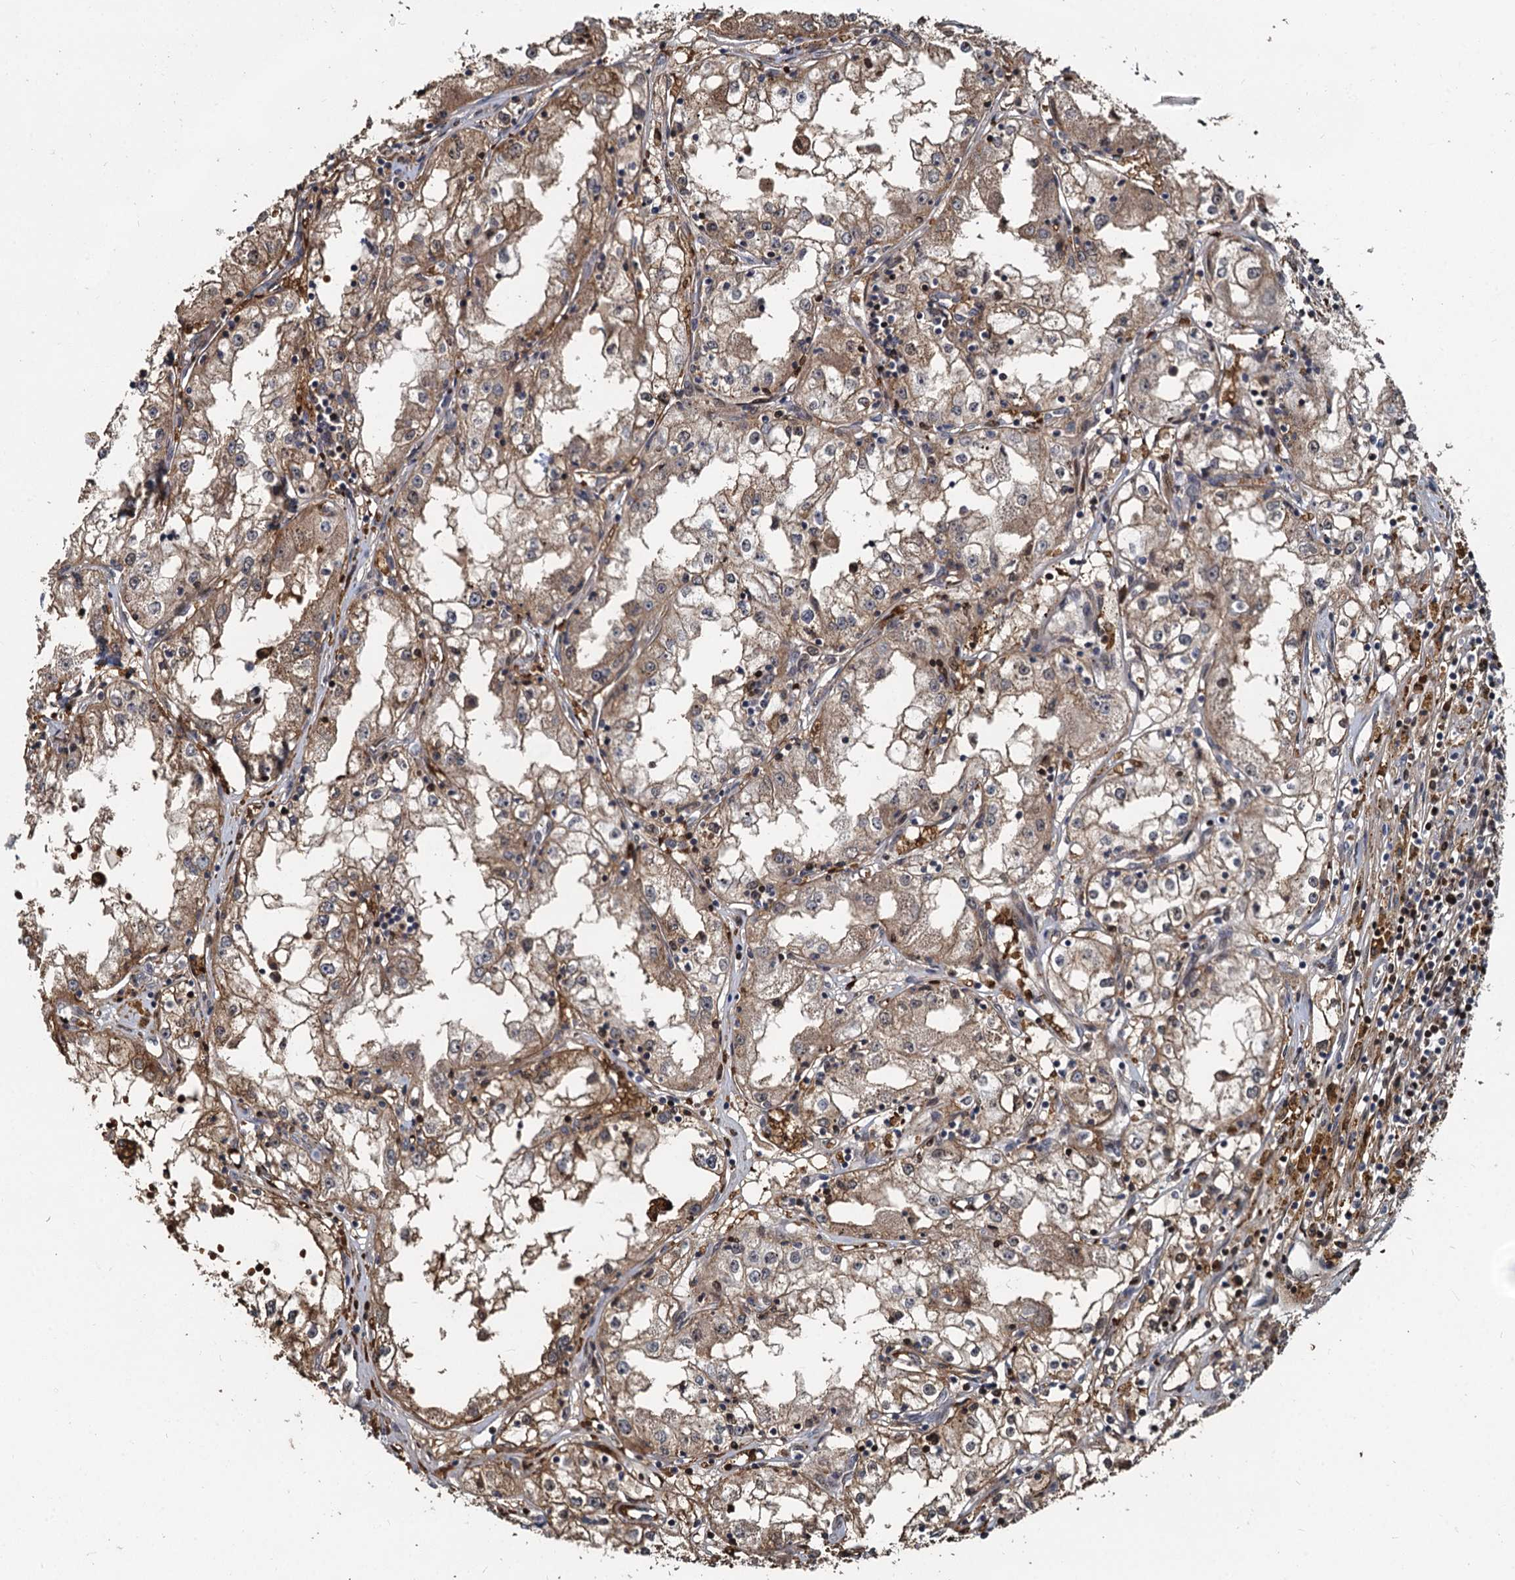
{"staining": {"intensity": "moderate", "quantity": ">75%", "location": "cytoplasmic/membranous"}, "tissue": "renal cancer", "cell_type": "Tumor cells", "image_type": "cancer", "snomed": [{"axis": "morphology", "description": "Adenocarcinoma, NOS"}, {"axis": "topography", "description": "Kidney"}], "caption": "Renal cancer stained with DAB (3,3'-diaminobenzidine) IHC demonstrates medium levels of moderate cytoplasmic/membranous expression in about >75% of tumor cells.", "gene": "FANCI", "patient": {"sex": "male", "age": 56}}